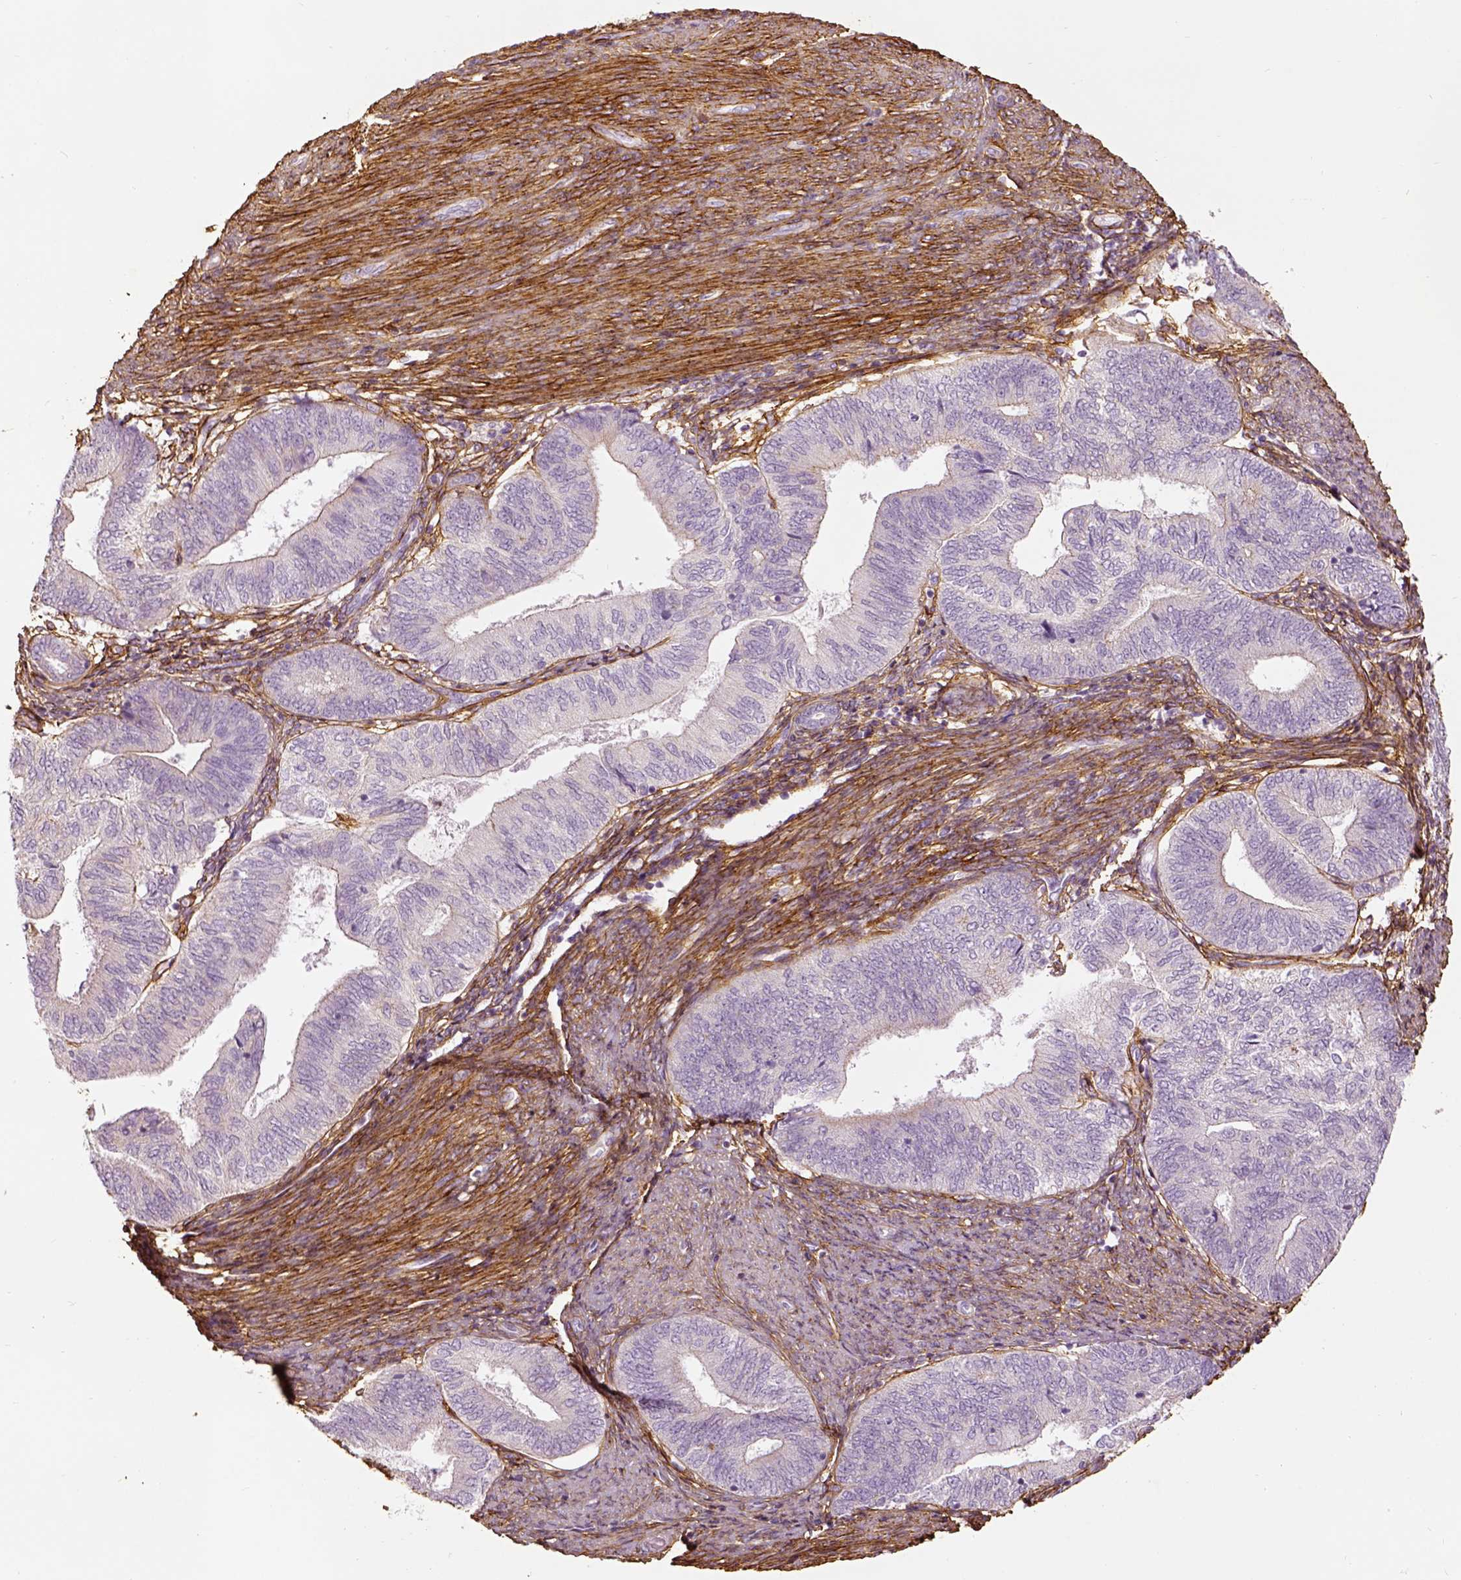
{"staining": {"intensity": "negative", "quantity": "none", "location": "none"}, "tissue": "endometrial cancer", "cell_type": "Tumor cells", "image_type": "cancer", "snomed": [{"axis": "morphology", "description": "Adenocarcinoma, NOS"}, {"axis": "topography", "description": "Endometrium"}], "caption": "Immunohistochemistry (IHC) image of neoplastic tissue: human endometrial cancer stained with DAB (3,3'-diaminobenzidine) demonstrates no significant protein positivity in tumor cells.", "gene": "COL6A2", "patient": {"sex": "female", "age": 65}}